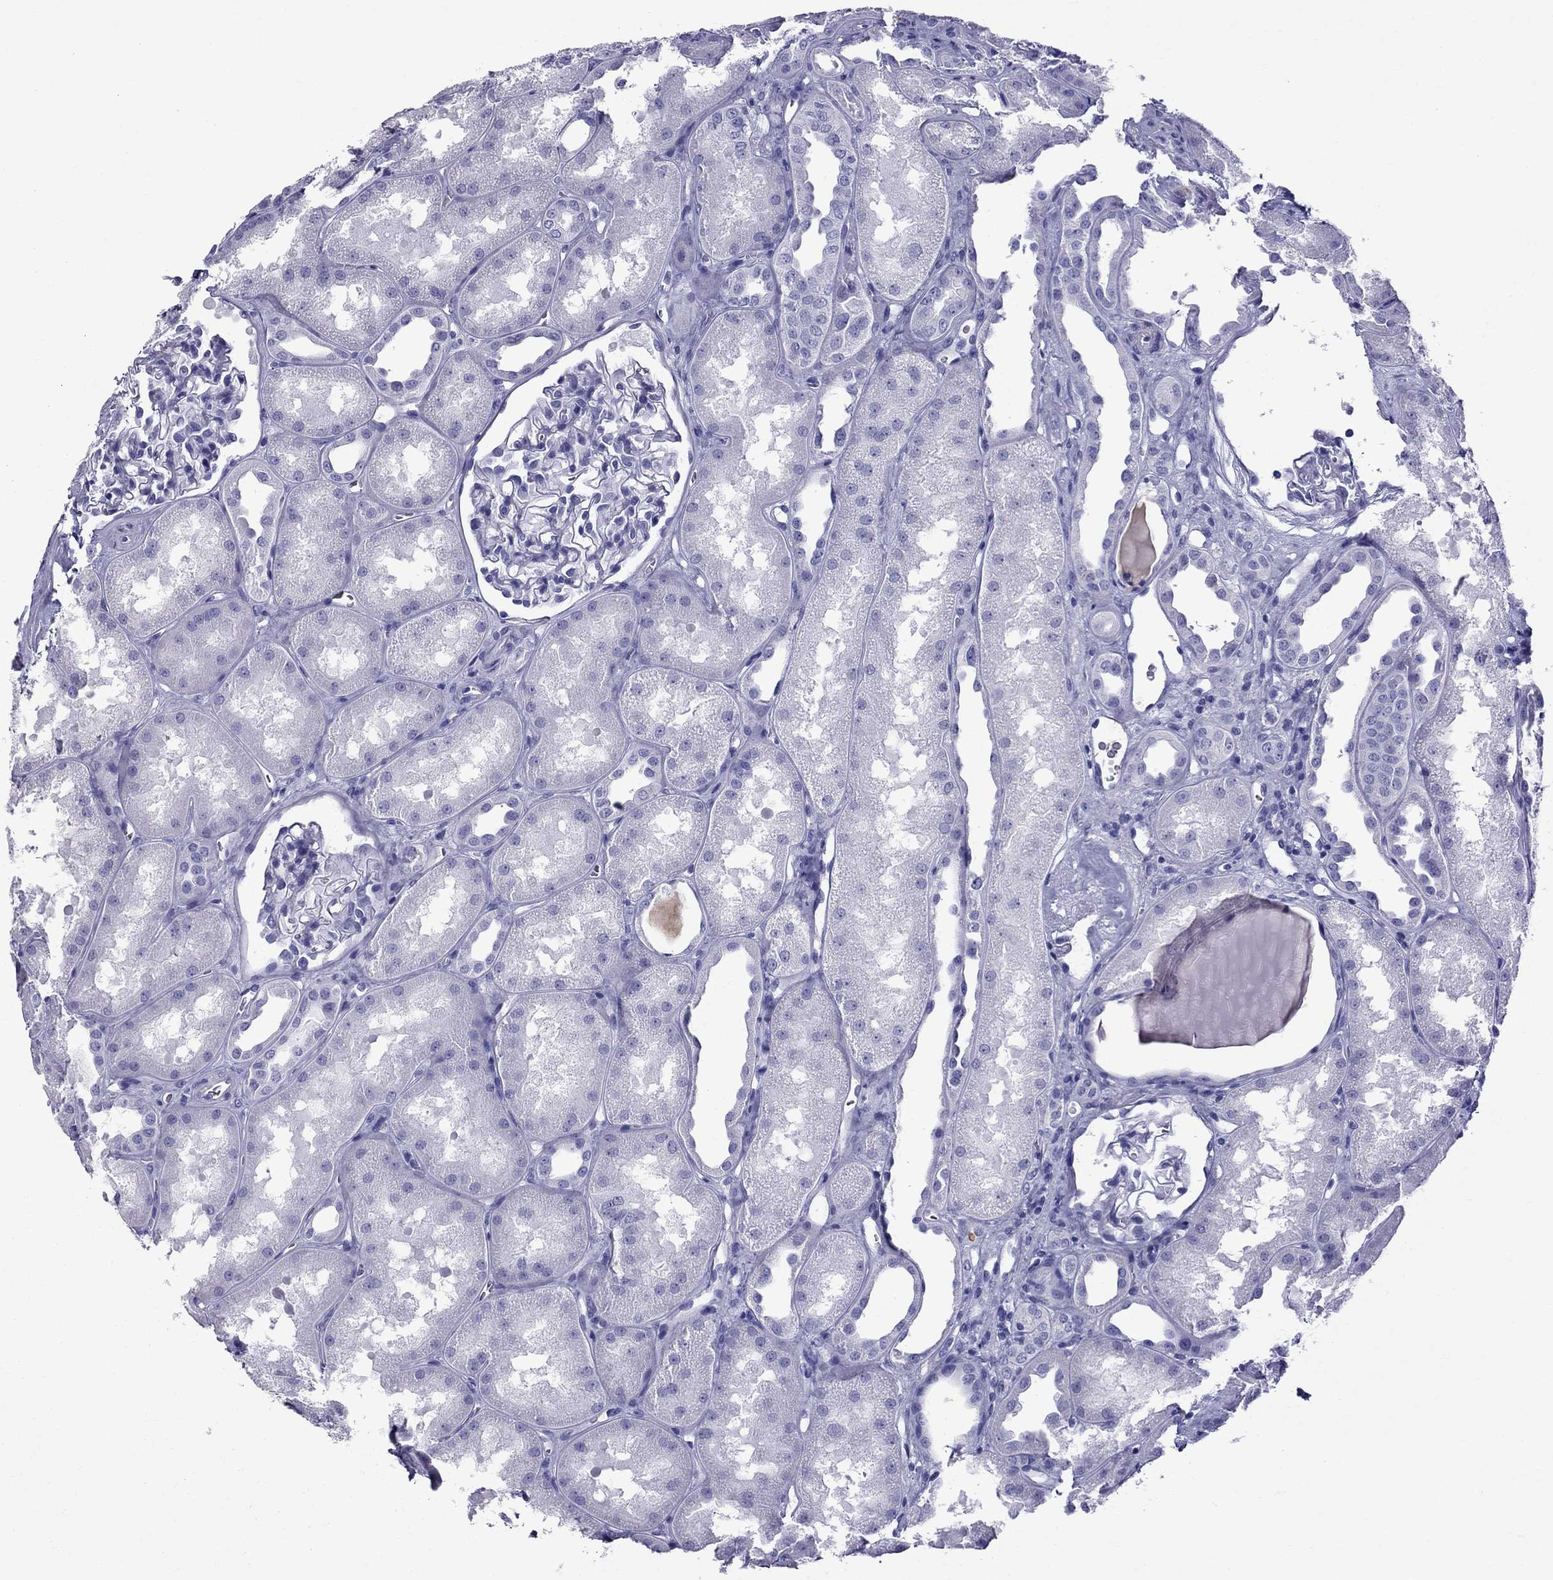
{"staining": {"intensity": "negative", "quantity": "none", "location": "none"}, "tissue": "kidney", "cell_type": "Cells in glomeruli", "image_type": "normal", "snomed": [{"axis": "morphology", "description": "Normal tissue, NOS"}, {"axis": "topography", "description": "Kidney"}], "caption": "This is an IHC photomicrograph of benign kidney. There is no positivity in cells in glomeruli.", "gene": "SCART1", "patient": {"sex": "male", "age": 61}}